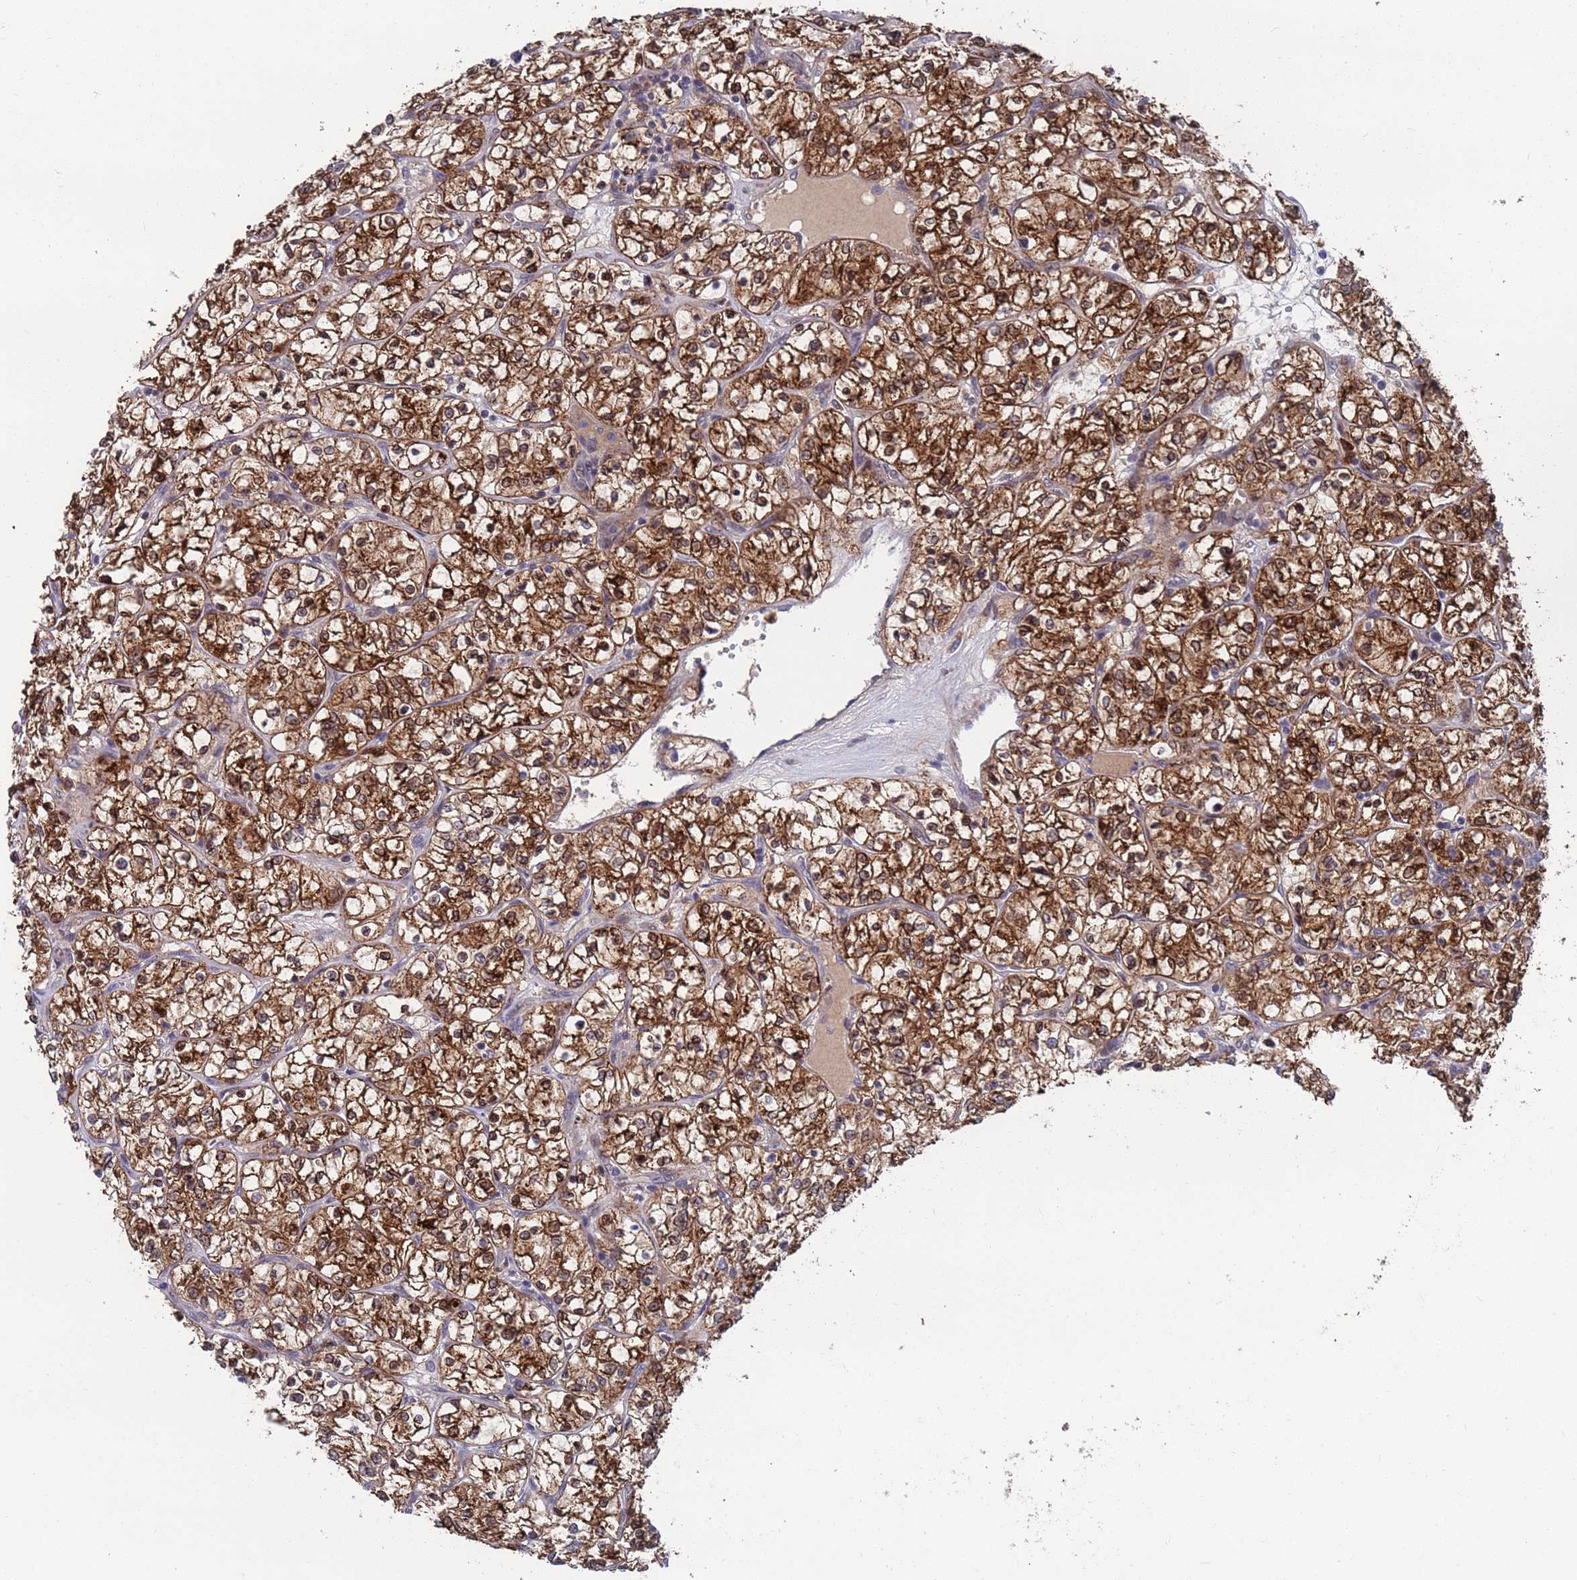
{"staining": {"intensity": "strong", "quantity": ">75%", "location": "cytoplasmic/membranous,nuclear"}, "tissue": "renal cancer", "cell_type": "Tumor cells", "image_type": "cancer", "snomed": [{"axis": "morphology", "description": "Adenocarcinoma, NOS"}, {"axis": "topography", "description": "Kidney"}], "caption": "Renal cancer stained for a protein (brown) shows strong cytoplasmic/membranous and nuclear positive staining in about >75% of tumor cells.", "gene": "TMBIM6", "patient": {"sex": "female", "age": 64}}